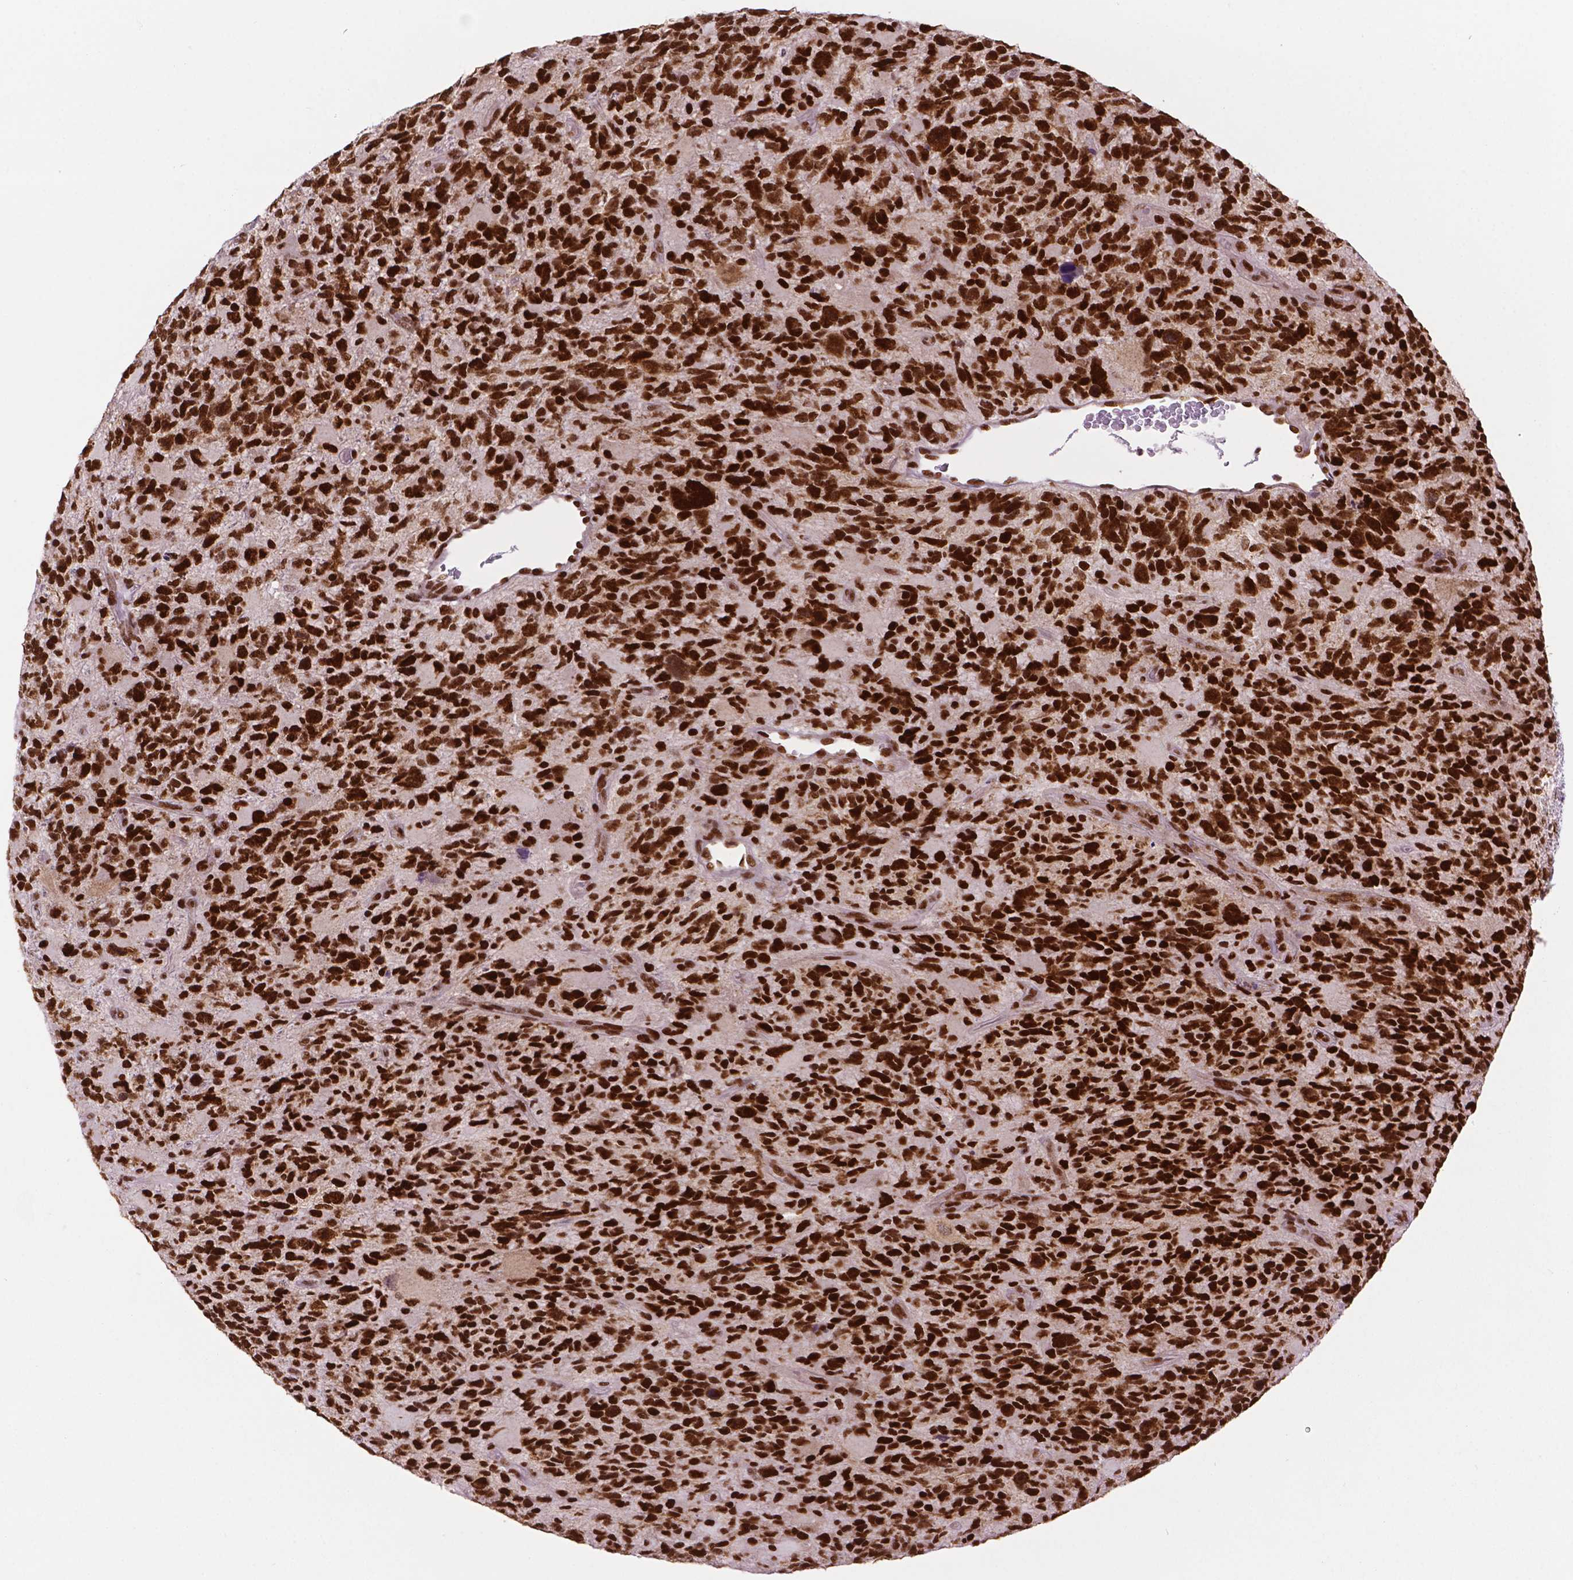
{"staining": {"intensity": "strong", "quantity": ">75%", "location": "nuclear"}, "tissue": "glioma", "cell_type": "Tumor cells", "image_type": "cancer", "snomed": [{"axis": "morphology", "description": "Glioma, malignant, High grade"}, {"axis": "topography", "description": "Brain"}], "caption": "Immunohistochemistry (IHC) image of glioma stained for a protein (brown), which shows high levels of strong nuclear positivity in approximately >75% of tumor cells.", "gene": "MLH1", "patient": {"sex": "female", "age": 71}}